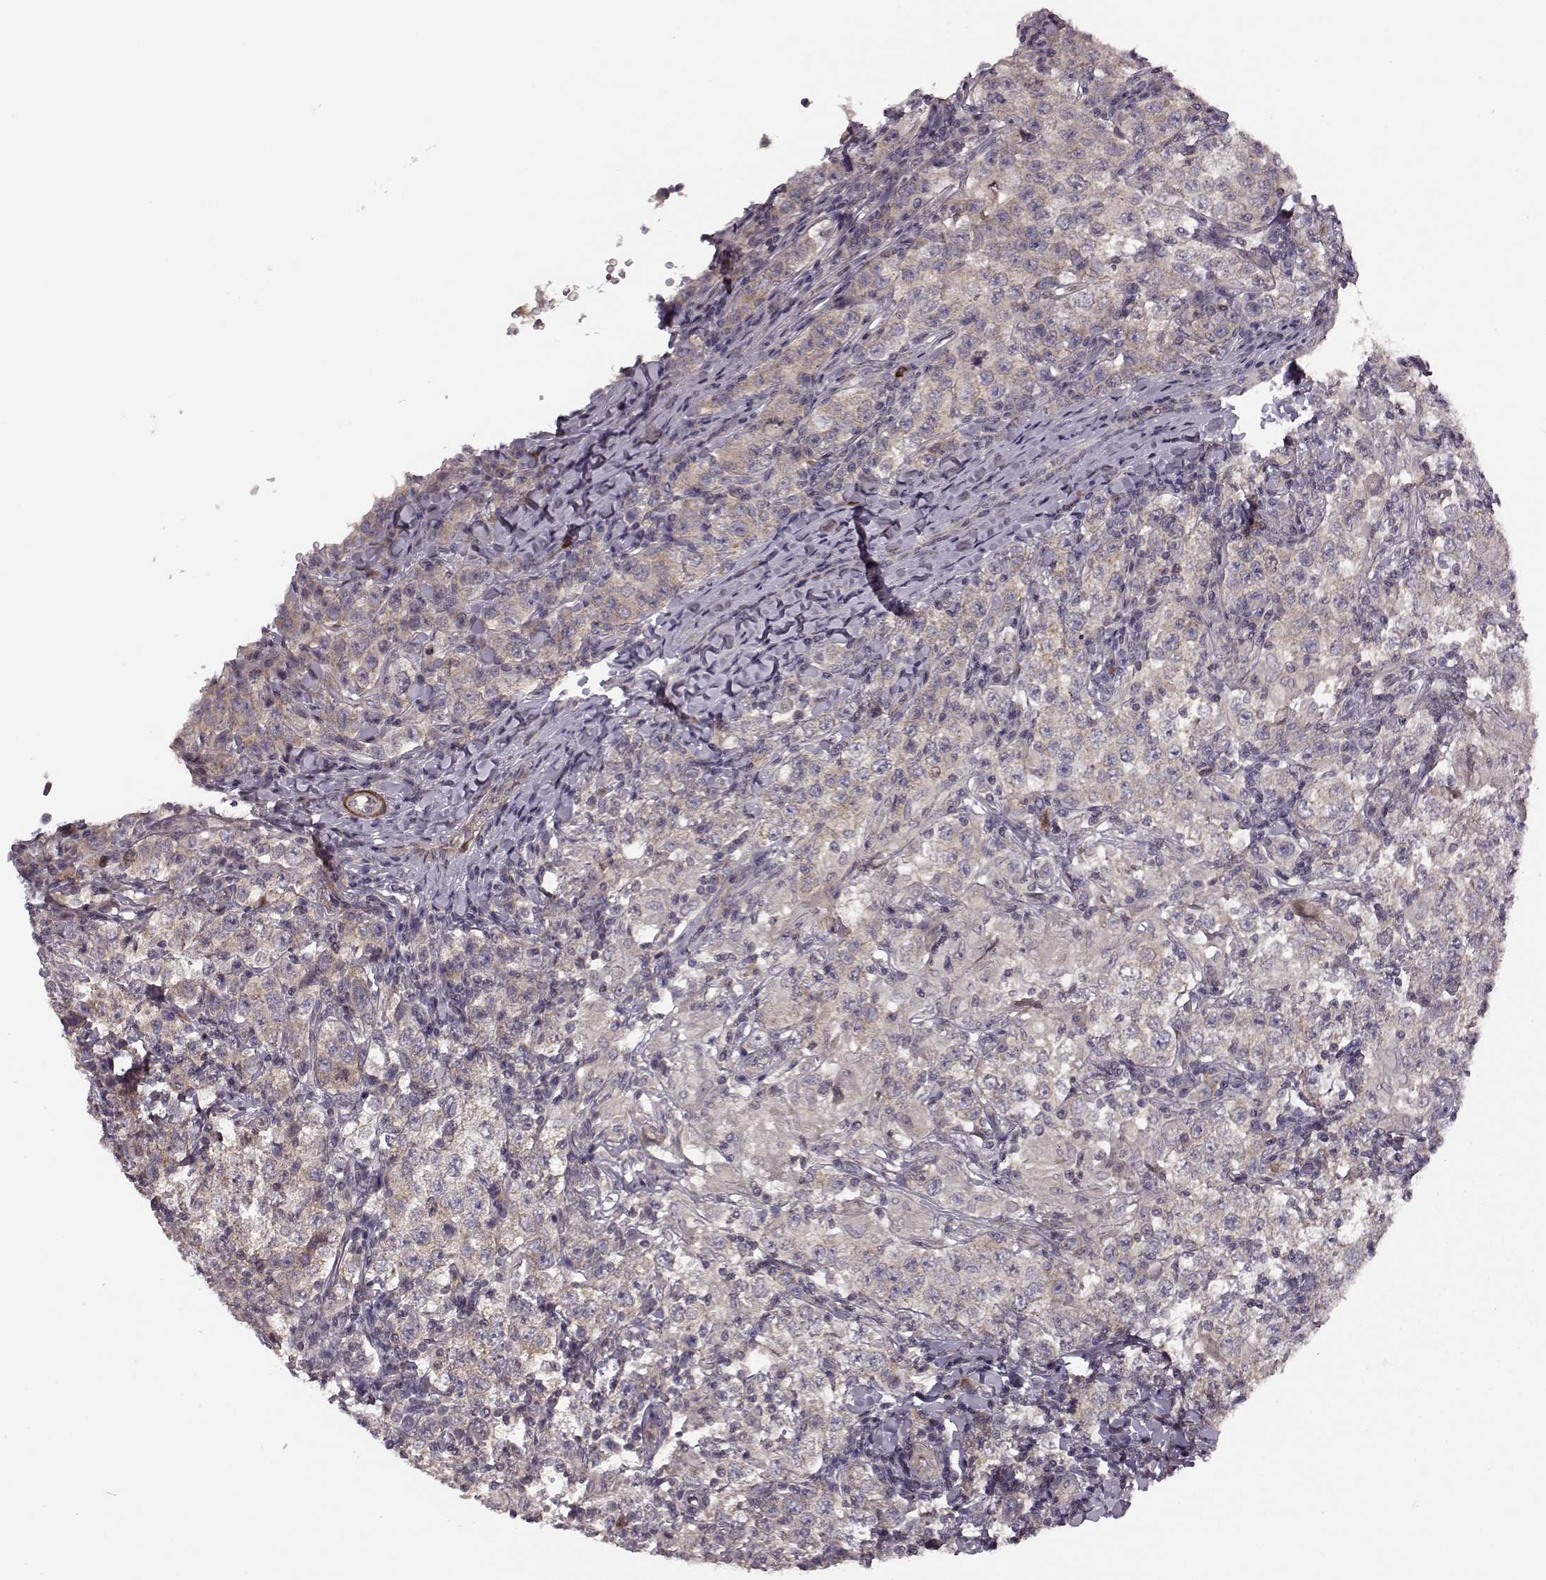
{"staining": {"intensity": "weak", "quantity": "<25%", "location": "cytoplasmic/membranous"}, "tissue": "testis cancer", "cell_type": "Tumor cells", "image_type": "cancer", "snomed": [{"axis": "morphology", "description": "Seminoma, NOS"}, {"axis": "morphology", "description": "Carcinoma, Embryonal, NOS"}, {"axis": "topography", "description": "Testis"}], "caption": "The photomicrograph exhibits no significant staining in tumor cells of testis cancer. (Stains: DAB immunohistochemistry (IHC) with hematoxylin counter stain, Microscopy: brightfield microscopy at high magnification).", "gene": "SLAIN2", "patient": {"sex": "male", "age": 41}}